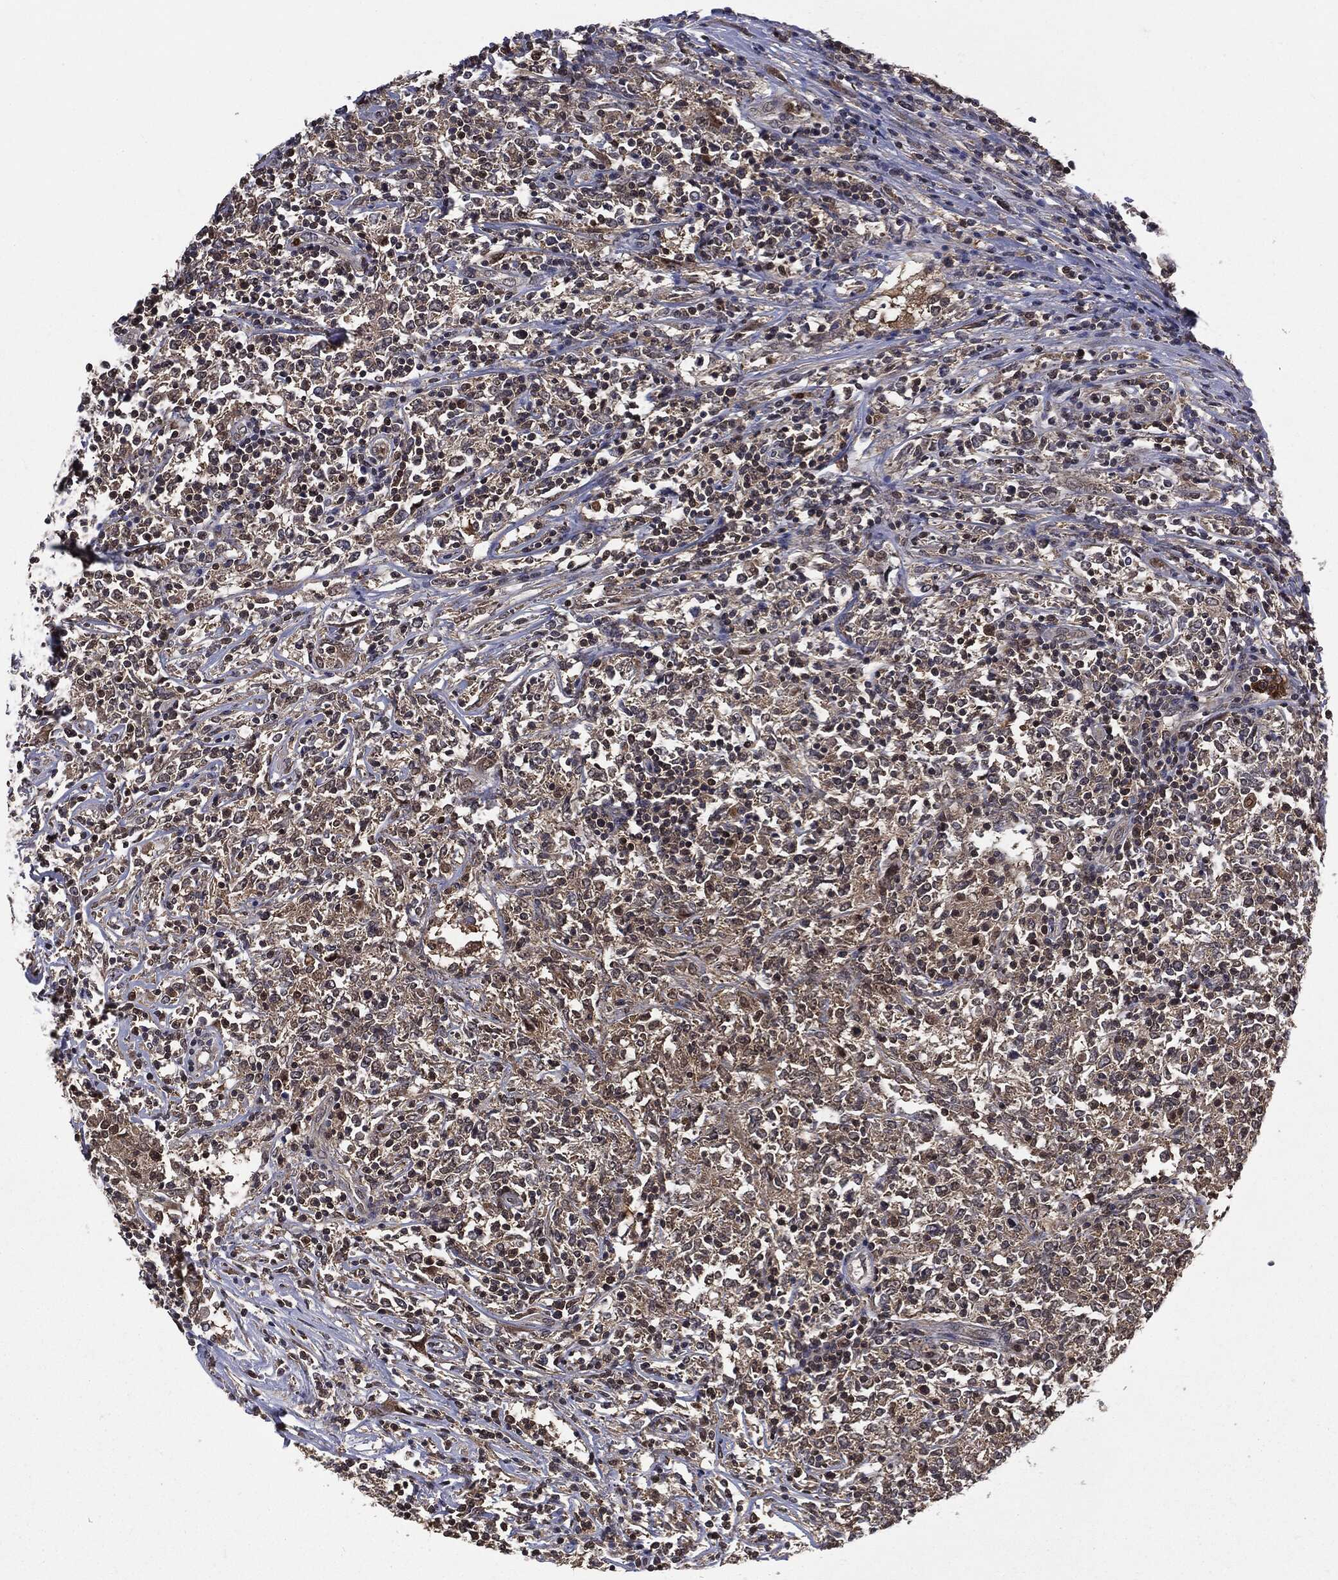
{"staining": {"intensity": "negative", "quantity": "none", "location": "none"}, "tissue": "lymphoma", "cell_type": "Tumor cells", "image_type": "cancer", "snomed": [{"axis": "morphology", "description": "Malignant lymphoma, non-Hodgkin's type, High grade"}, {"axis": "topography", "description": "Lymph node"}], "caption": "Tumor cells are negative for protein expression in human lymphoma.", "gene": "GPI", "patient": {"sex": "female", "age": 84}}